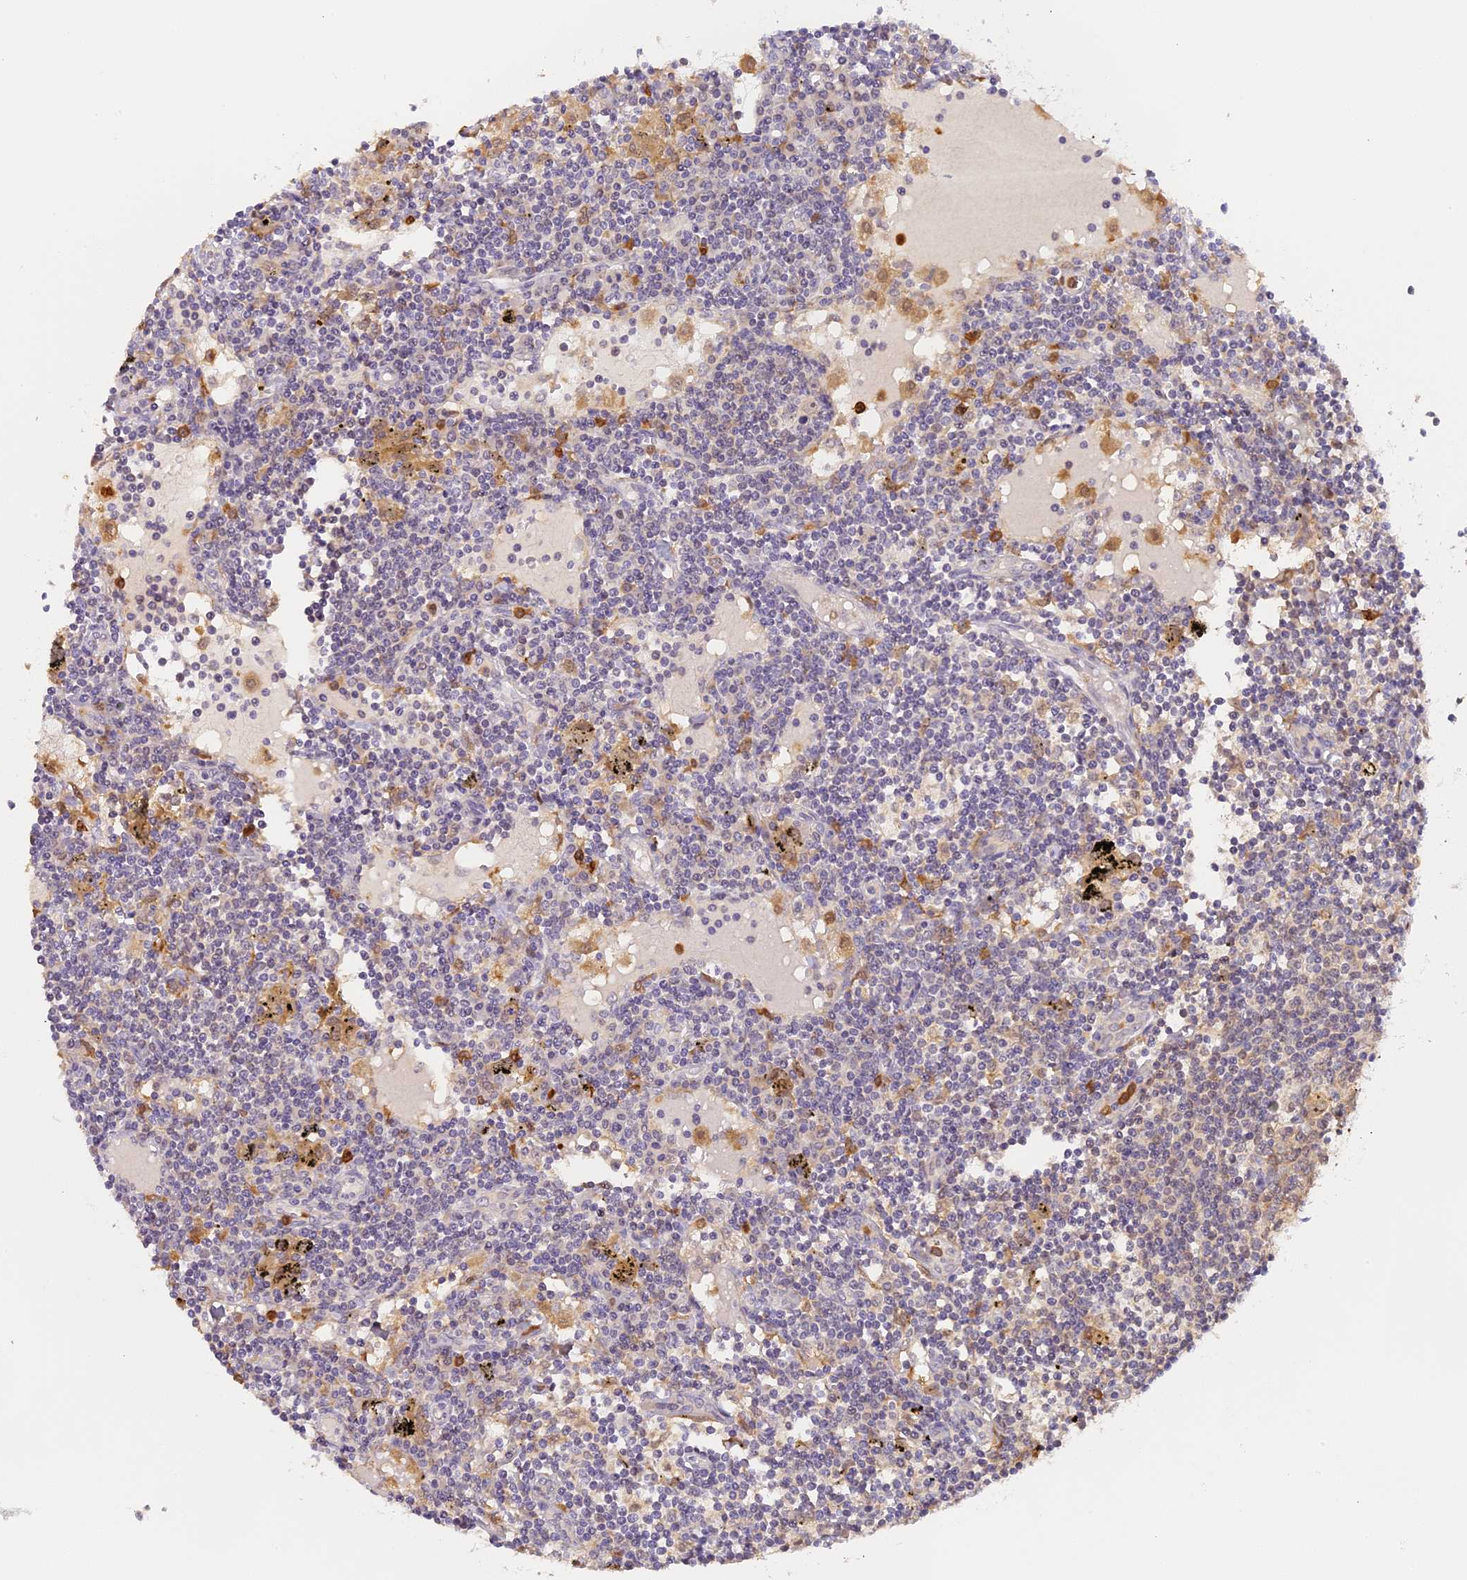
{"staining": {"intensity": "negative", "quantity": "none", "location": "none"}, "tissue": "lymph node", "cell_type": "Germinal center cells", "image_type": "normal", "snomed": [{"axis": "morphology", "description": "Normal tissue, NOS"}, {"axis": "topography", "description": "Lymph node"}], "caption": "This is an IHC image of benign lymph node. There is no positivity in germinal center cells.", "gene": "NCF4", "patient": {"sex": "male", "age": 74}}